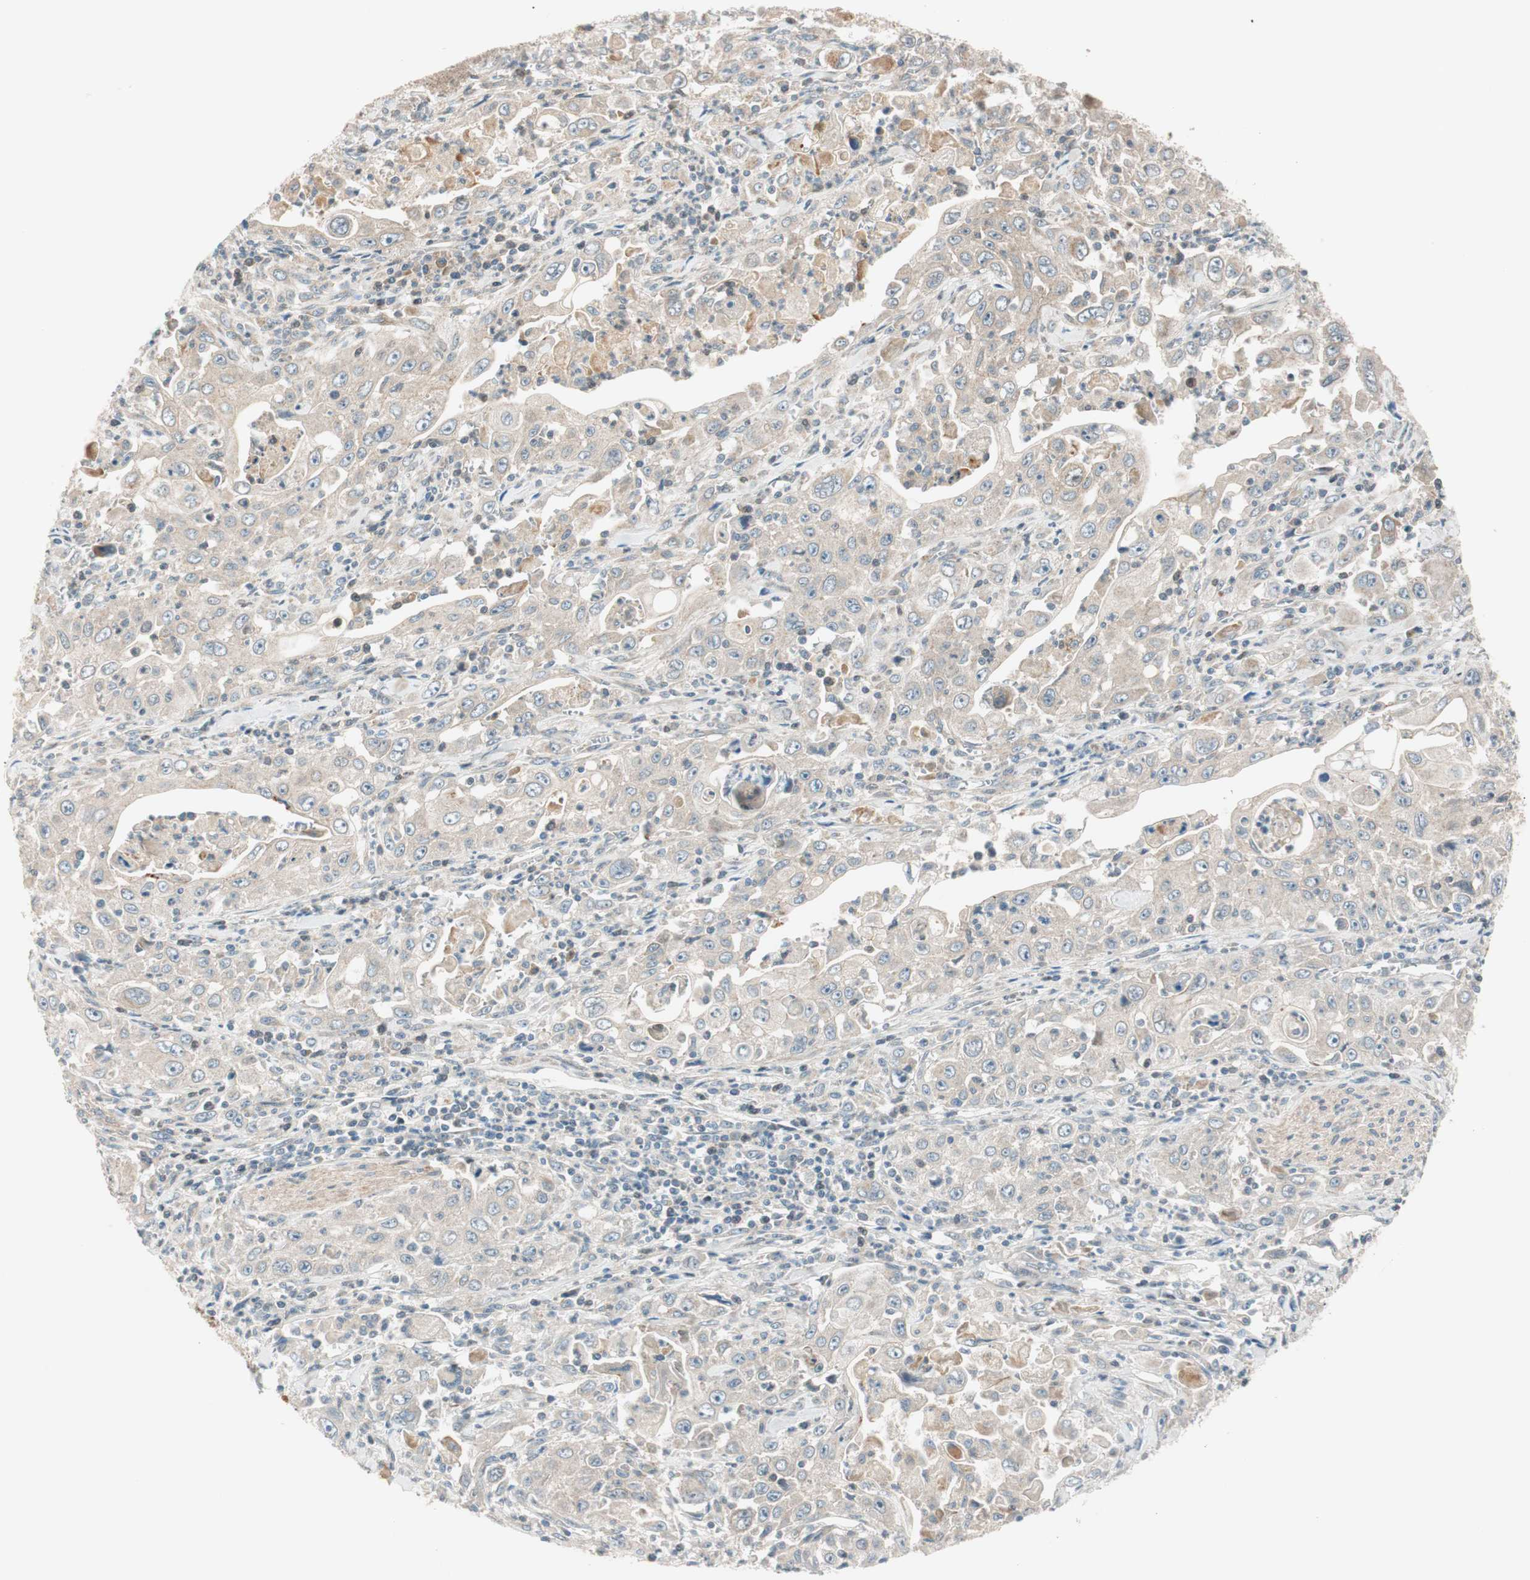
{"staining": {"intensity": "weak", "quantity": ">75%", "location": "cytoplasmic/membranous"}, "tissue": "pancreatic cancer", "cell_type": "Tumor cells", "image_type": "cancer", "snomed": [{"axis": "morphology", "description": "Adenocarcinoma, NOS"}, {"axis": "topography", "description": "Pancreas"}], "caption": "Weak cytoplasmic/membranous staining for a protein is identified in approximately >75% of tumor cells of pancreatic cancer (adenocarcinoma) using immunohistochemistry (IHC).", "gene": "ABI1", "patient": {"sex": "male", "age": 70}}